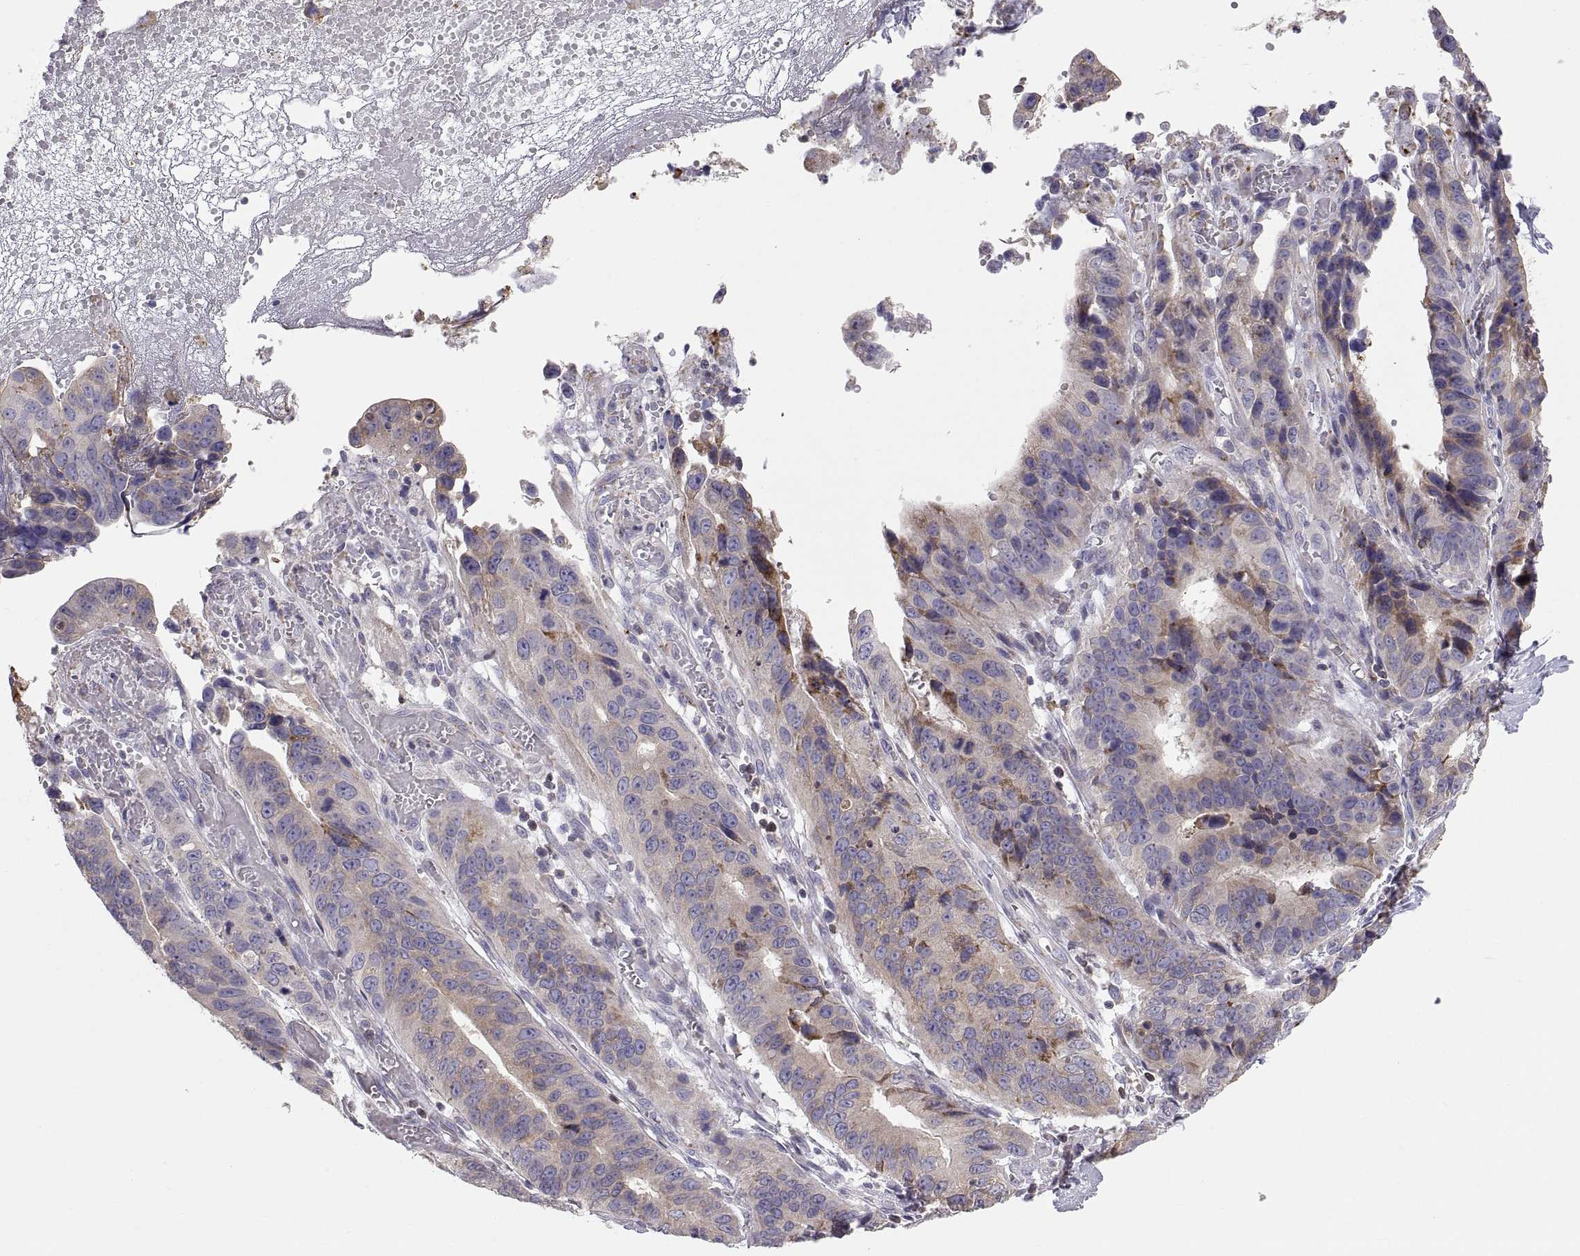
{"staining": {"intensity": "weak", "quantity": "<25%", "location": "cytoplasmic/membranous"}, "tissue": "stomach cancer", "cell_type": "Tumor cells", "image_type": "cancer", "snomed": [{"axis": "morphology", "description": "Adenocarcinoma, NOS"}, {"axis": "topography", "description": "Stomach"}], "caption": "DAB immunohistochemical staining of human adenocarcinoma (stomach) displays no significant positivity in tumor cells. (DAB IHC visualized using brightfield microscopy, high magnification).", "gene": "ERO1A", "patient": {"sex": "male", "age": 84}}